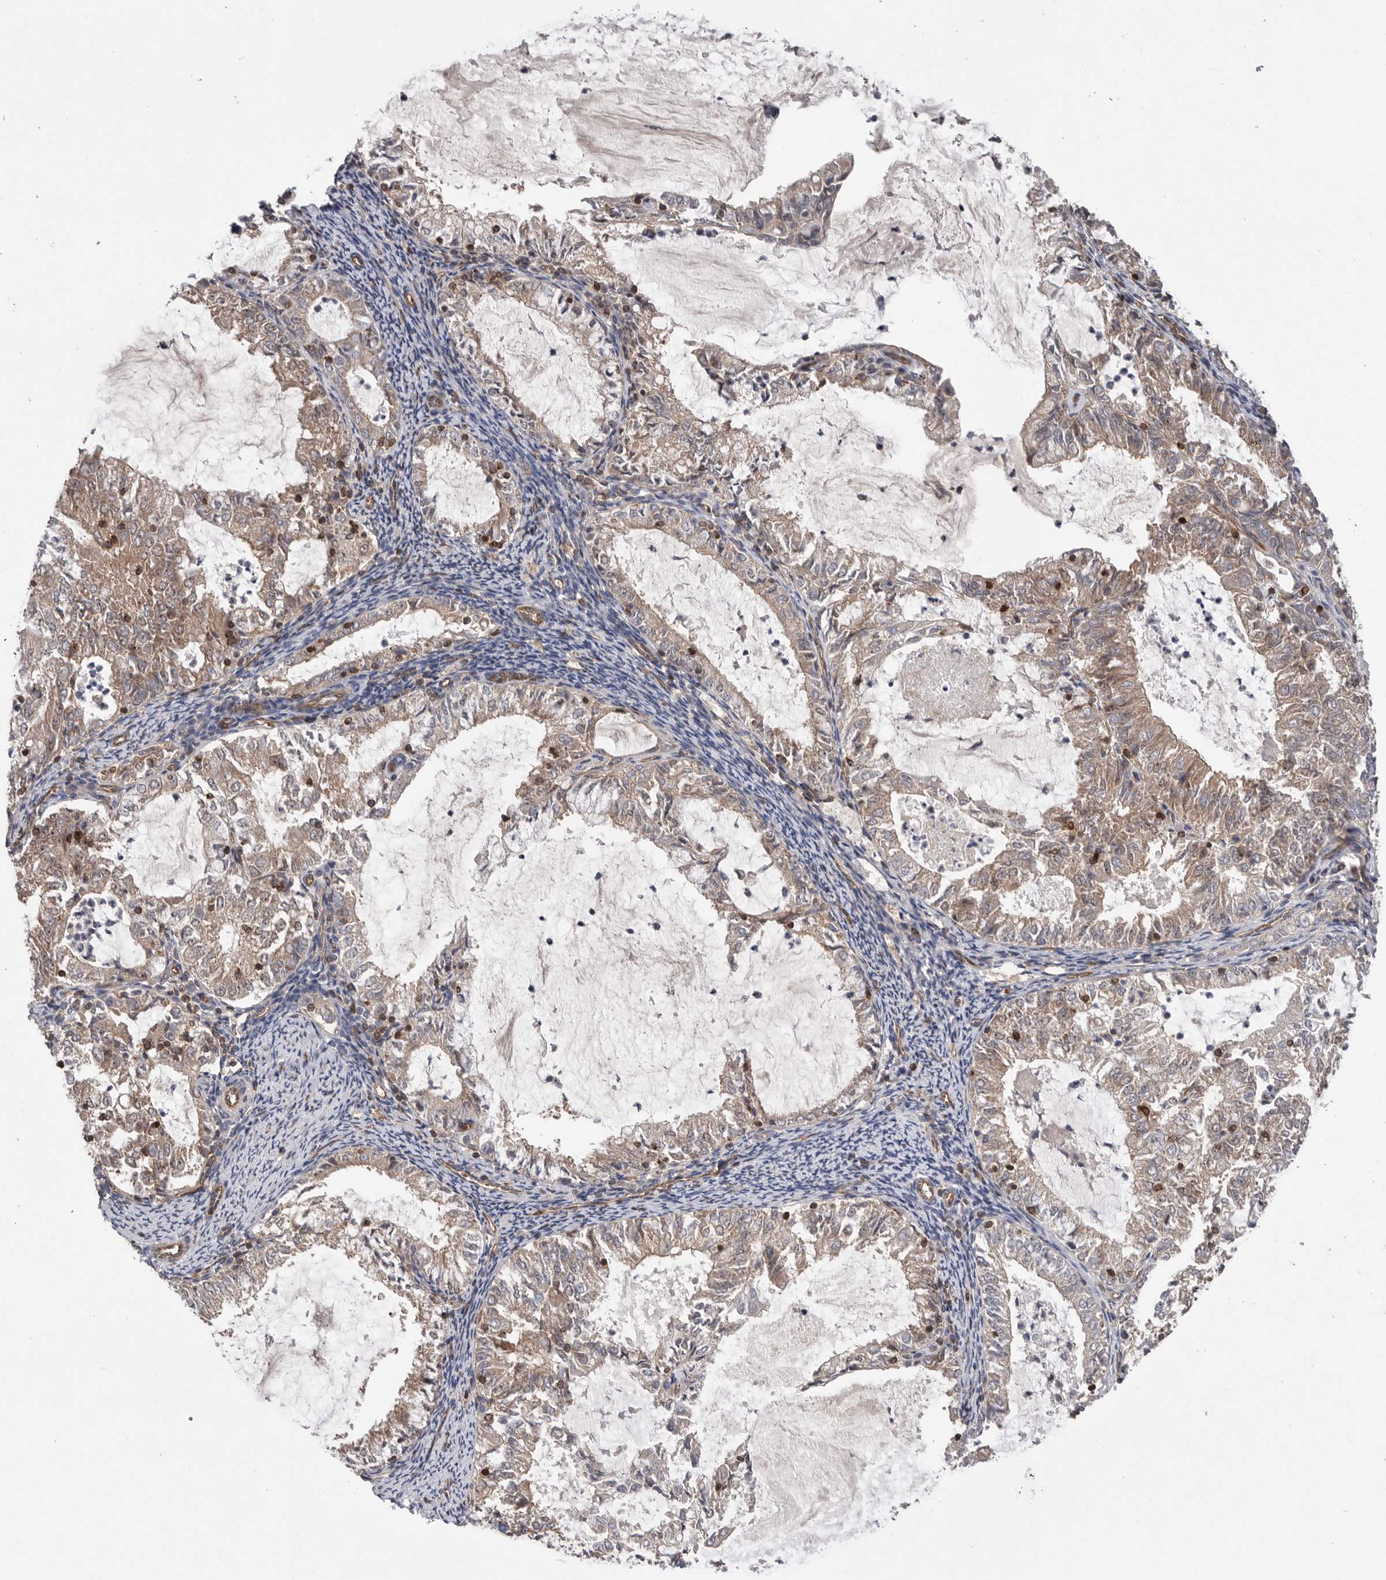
{"staining": {"intensity": "weak", "quantity": ">75%", "location": "cytoplasmic/membranous"}, "tissue": "endometrial cancer", "cell_type": "Tumor cells", "image_type": "cancer", "snomed": [{"axis": "morphology", "description": "Adenocarcinoma, NOS"}, {"axis": "topography", "description": "Endometrium"}], "caption": "Protein expression by immunohistochemistry (IHC) exhibits weak cytoplasmic/membranous staining in about >75% of tumor cells in endometrial adenocarcinoma.", "gene": "PRKCH", "patient": {"sex": "female", "age": 57}}